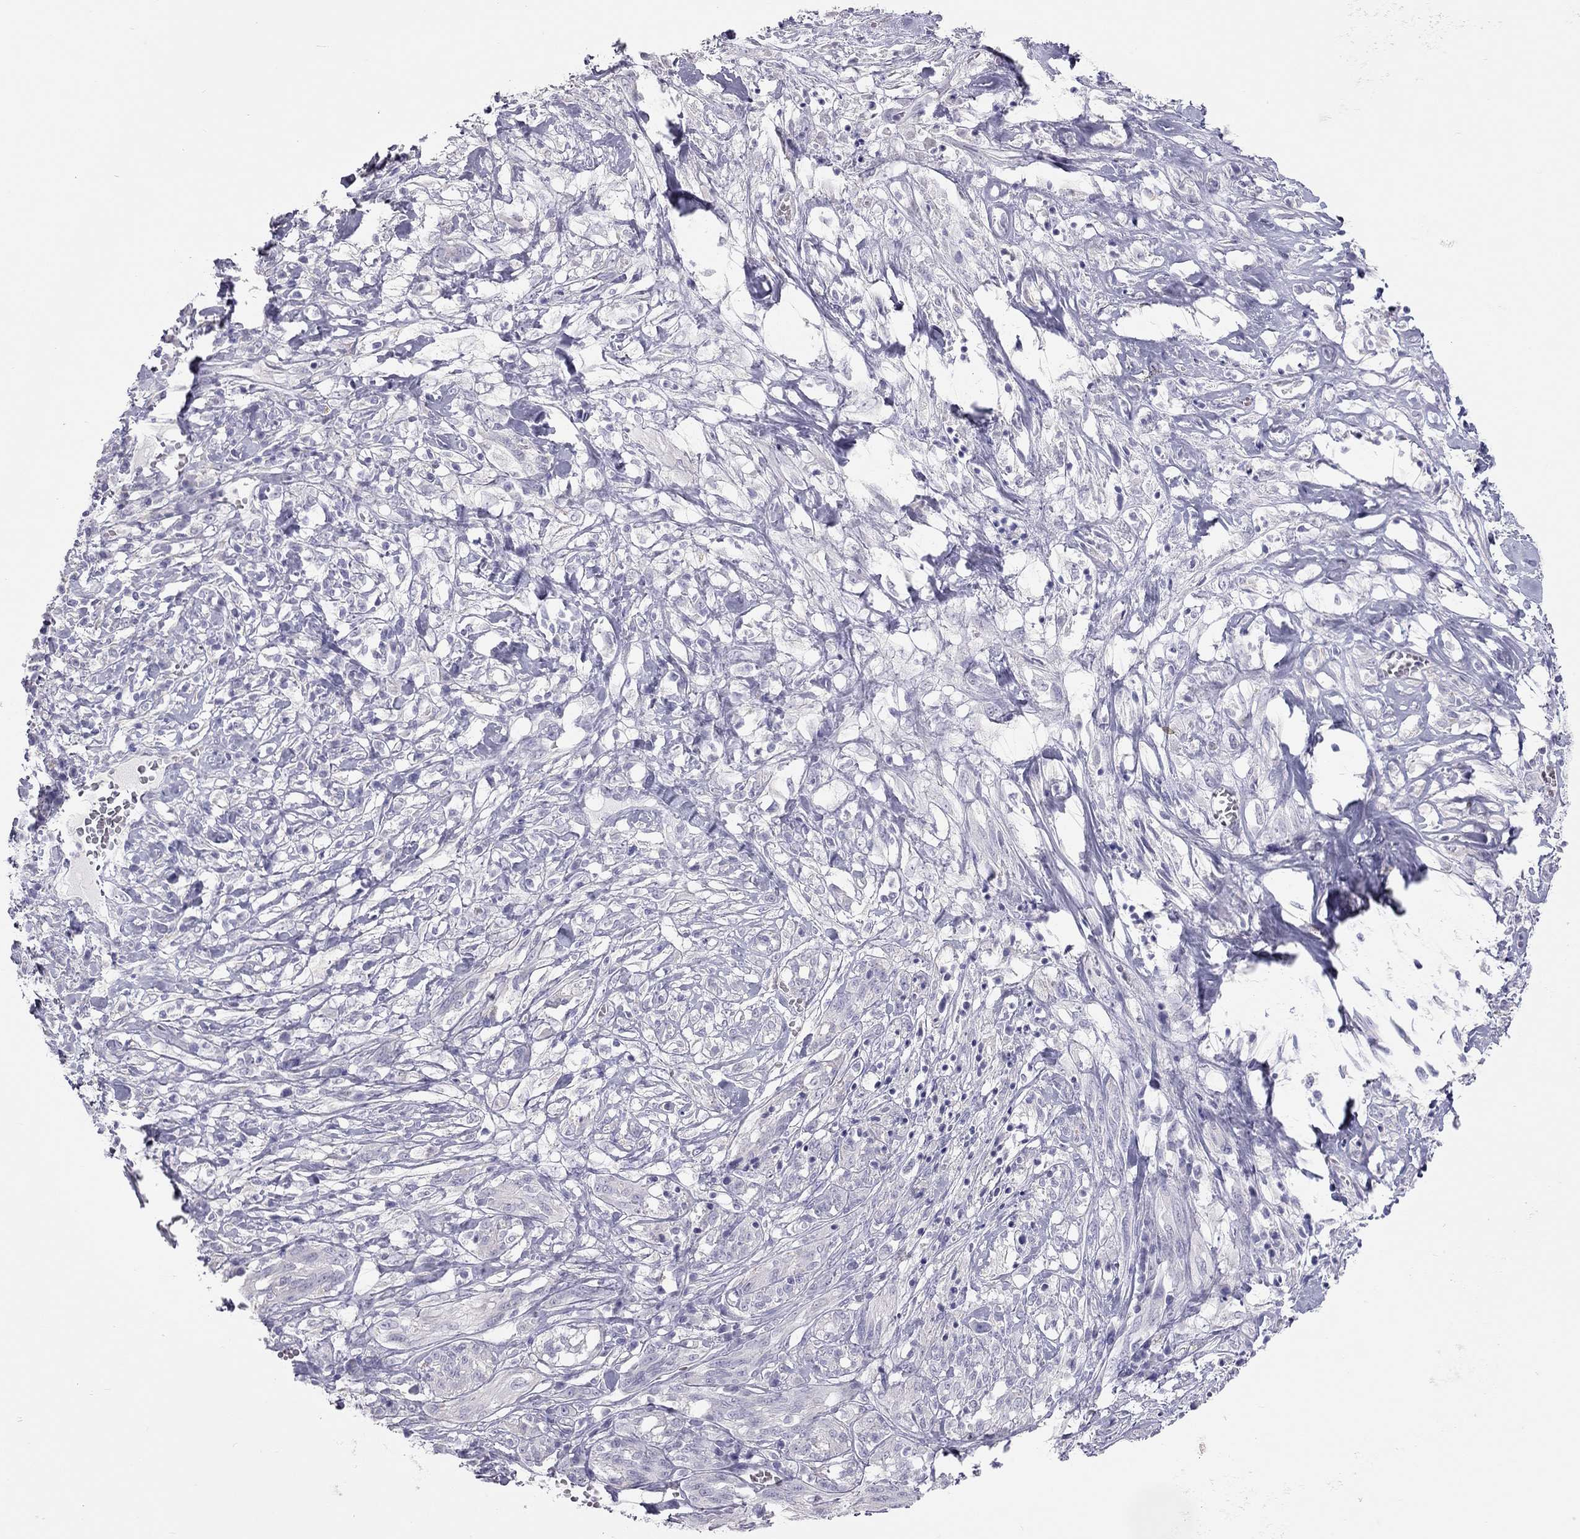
{"staining": {"intensity": "negative", "quantity": "none", "location": "none"}, "tissue": "melanoma", "cell_type": "Tumor cells", "image_type": "cancer", "snomed": [{"axis": "morphology", "description": "Malignant melanoma, NOS"}, {"axis": "topography", "description": "Skin"}], "caption": "Tumor cells are negative for brown protein staining in melanoma.", "gene": "SPATA12", "patient": {"sex": "female", "age": 91}}